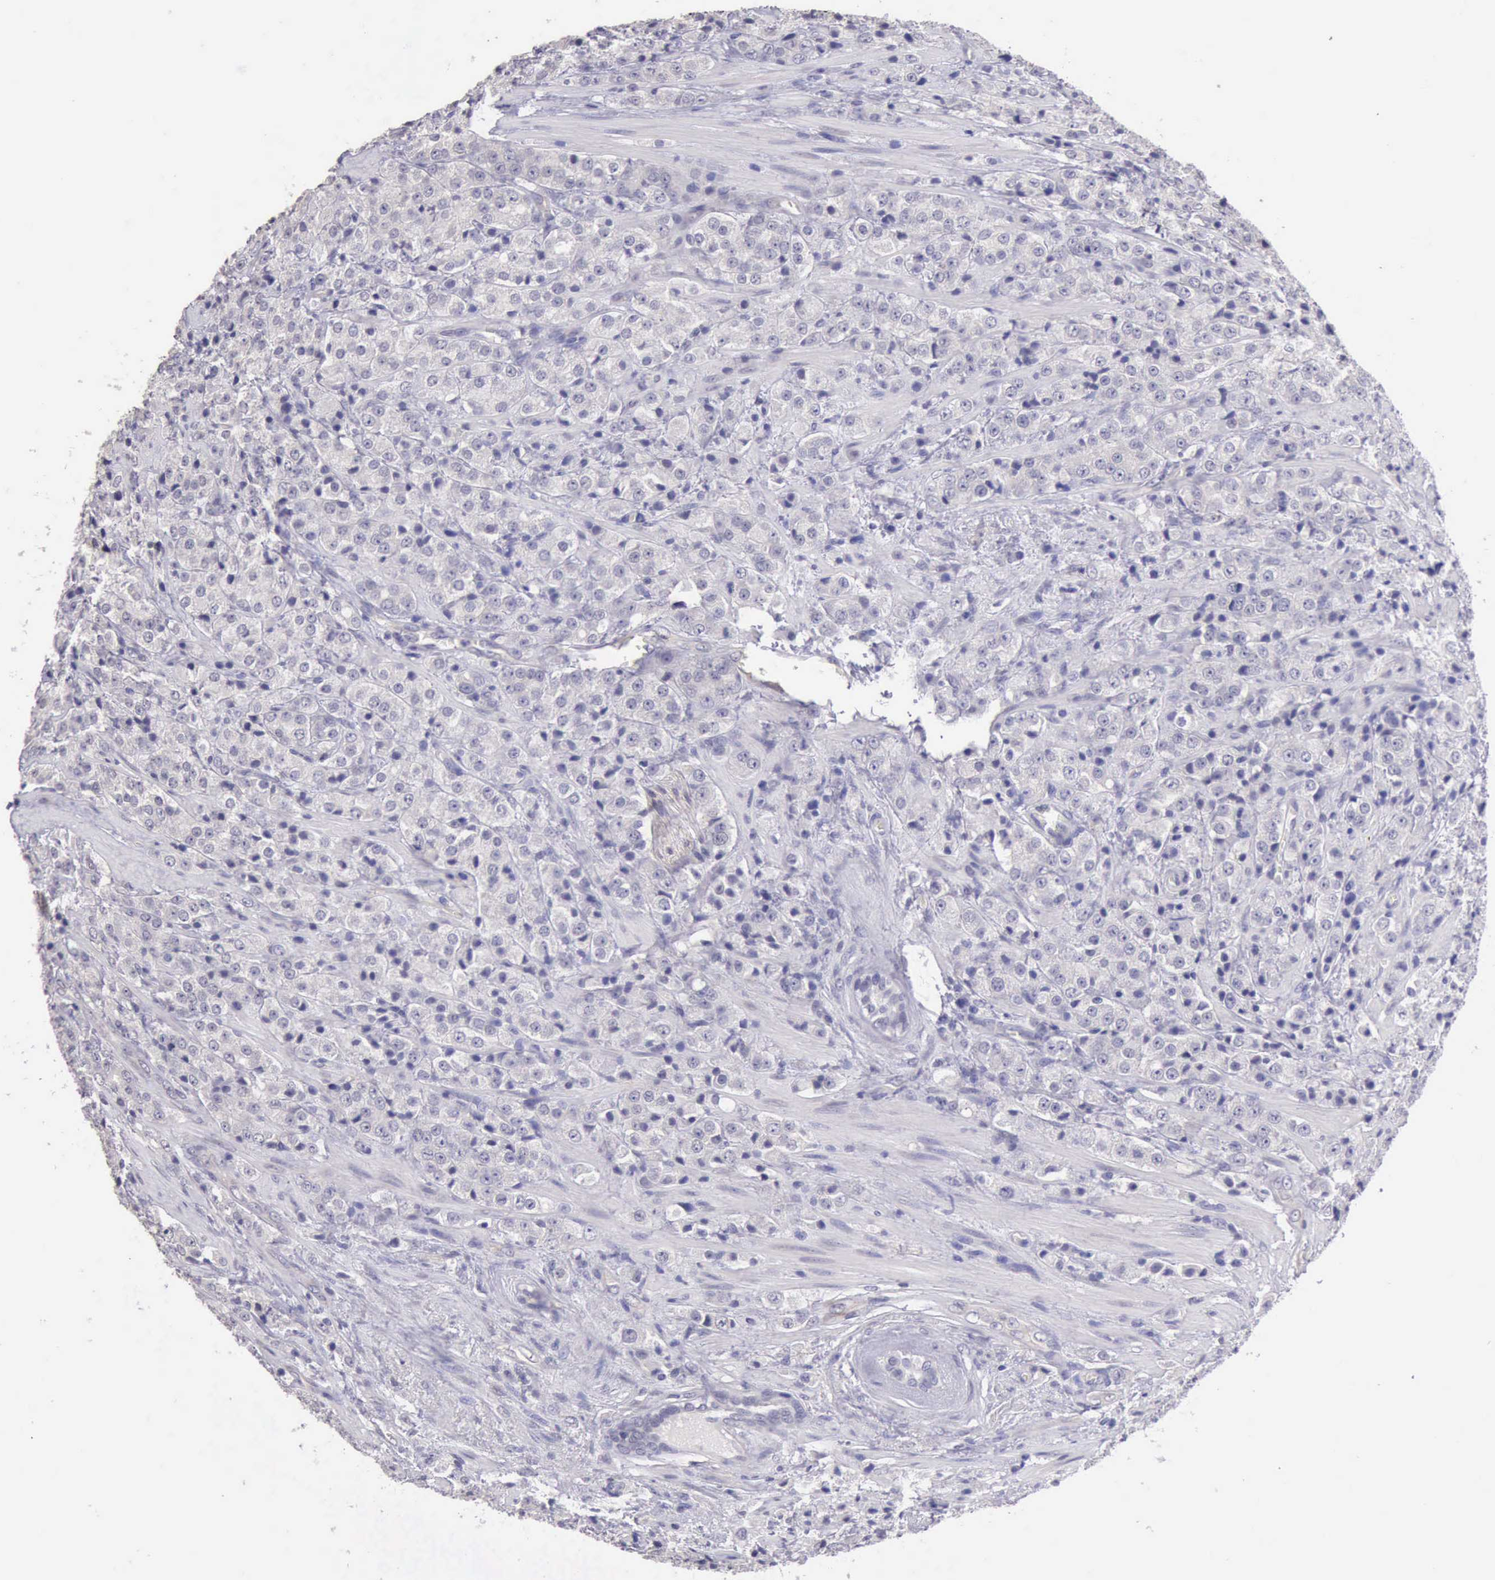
{"staining": {"intensity": "negative", "quantity": "none", "location": "none"}, "tissue": "prostate cancer", "cell_type": "Tumor cells", "image_type": "cancer", "snomed": [{"axis": "morphology", "description": "Adenocarcinoma, Medium grade"}, {"axis": "topography", "description": "Prostate"}], "caption": "An immunohistochemistry (IHC) micrograph of prostate adenocarcinoma (medium-grade) is shown. There is no staining in tumor cells of prostate adenocarcinoma (medium-grade).", "gene": "KCND1", "patient": {"sex": "male", "age": 70}}